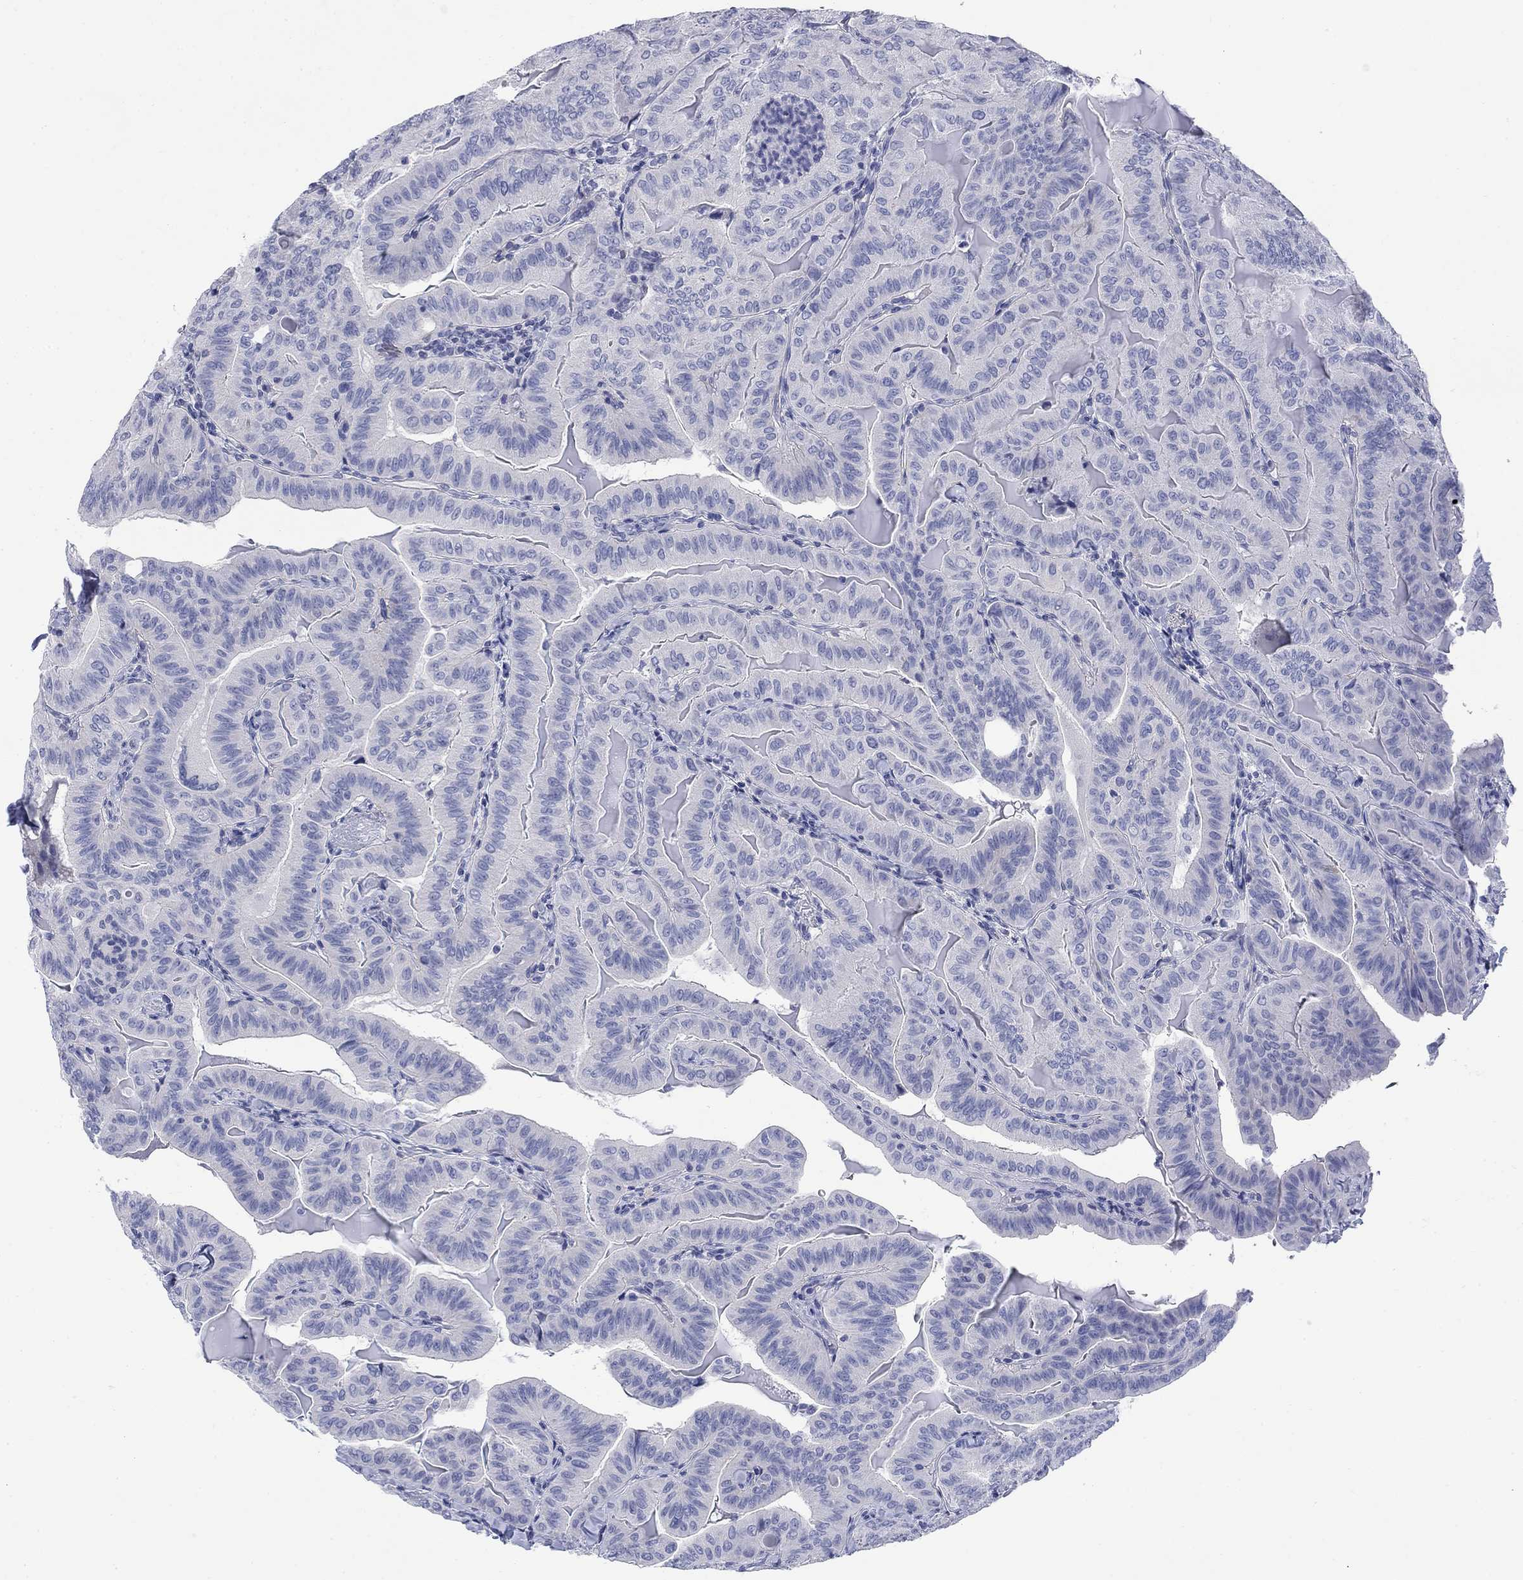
{"staining": {"intensity": "negative", "quantity": "none", "location": "none"}, "tissue": "thyroid cancer", "cell_type": "Tumor cells", "image_type": "cancer", "snomed": [{"axis": "morphology", "description": "Papillary adenocarcinoma, NOS"}, {"axis": "topography", "description": "Thyroid gland"}], "caption": "Tumor cells are negative for protein expression in human thyroid cancer.", "gene": "IGF2BP3", "patient": {"sex": "female", "age": 68}}